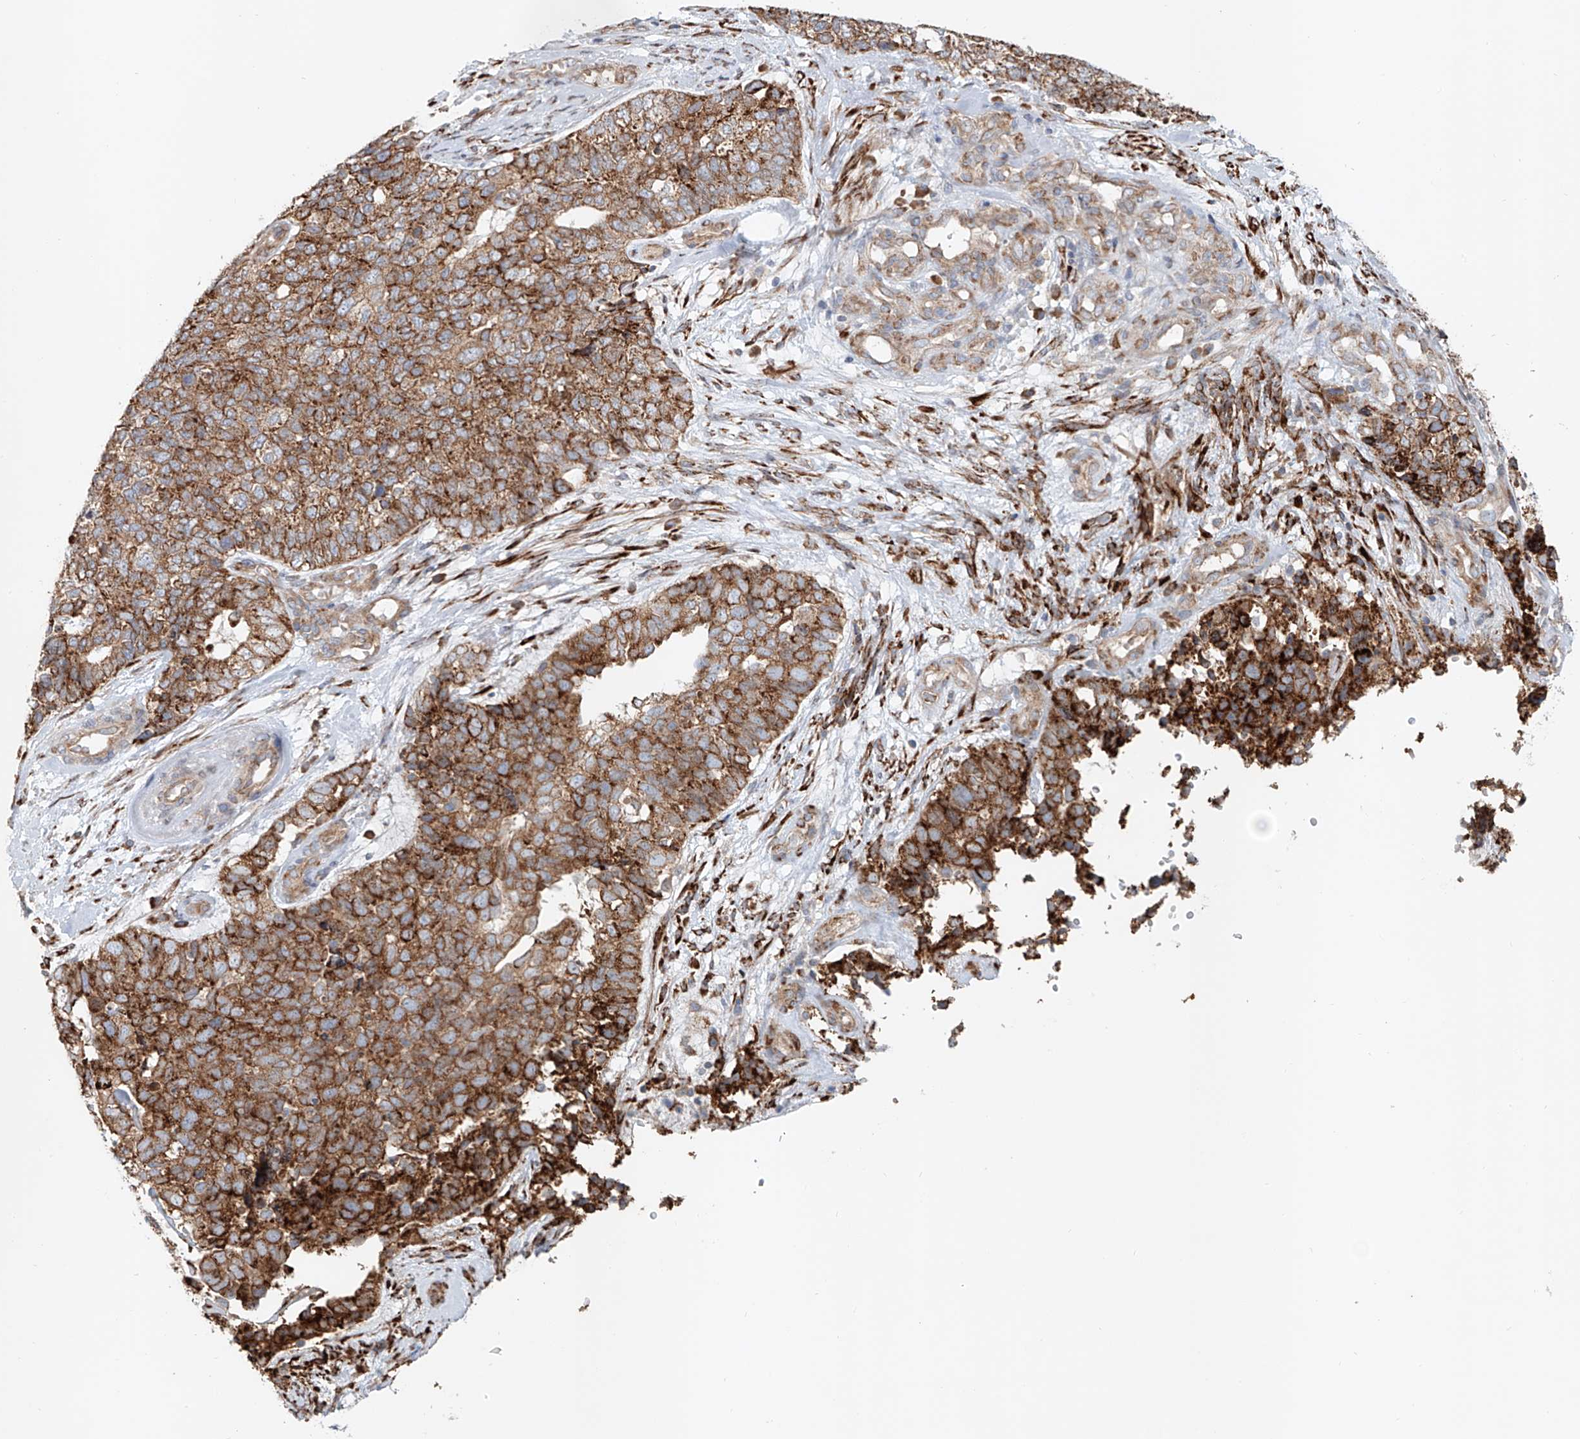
{"staining": {"intensity": "strong", "quantity": ">75%", "location": "cytoplasmic/membranous"}, "tissue": "cervical cancer", "cell_type": "Tumor cells", "image_type": "cancer", "snomed": [{"axis": "morphology", "description": "Squamous cell carcinoma, NOS"}, {"axis": "topography", "description": "Cervix"}], "caption": "Brown immunohistochemical staining in cervical cancer demonstrates strong cytoplasmic/membranous expression in about >75% of tumor cells.", "gene": "SNAP29", "patient": {"sex": "female", "age": 63}}